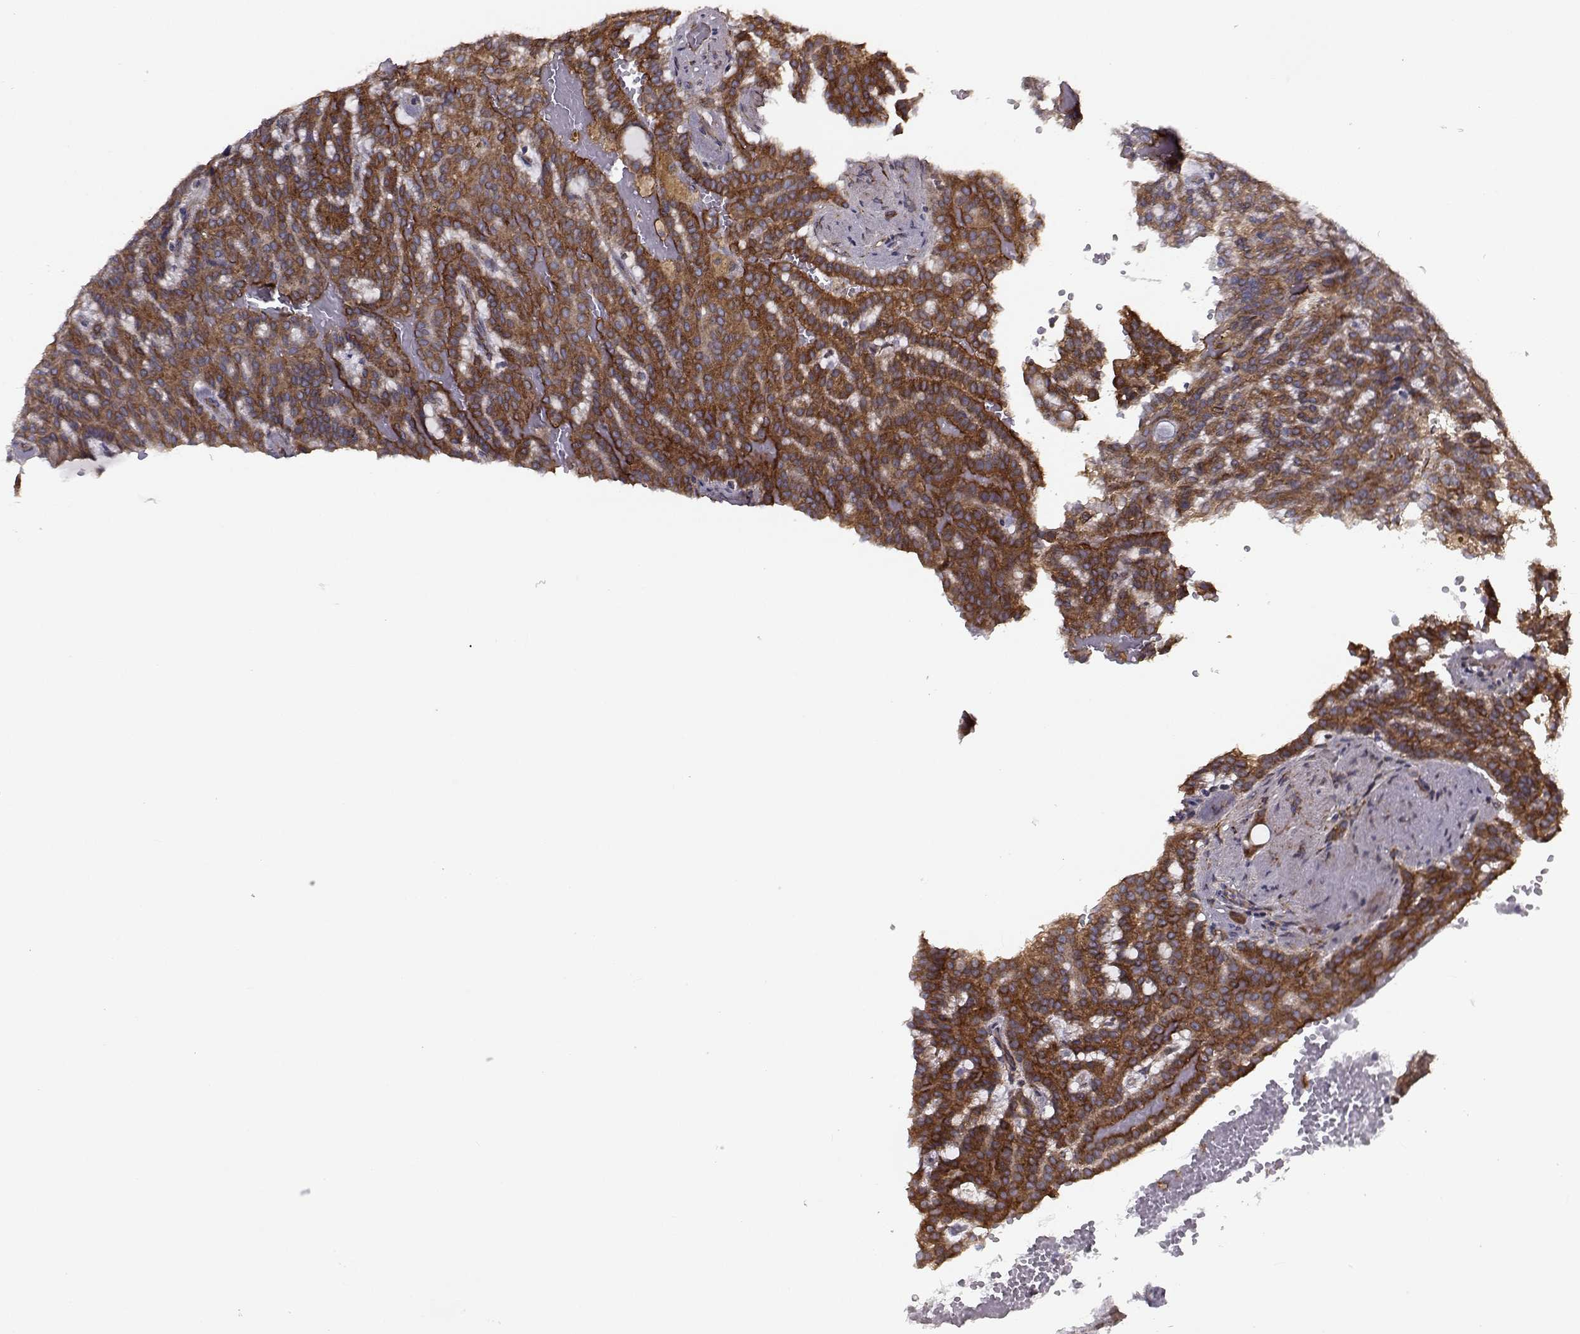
{"staining": {"intensity": "strong", "quantity": "25%-75%", "location": "cytoplasmic/membranous"}, "tissue": "renal cancer", "cell_type": "Tumor cells", "image_type": "cancer", "snomed": [{"axis": "morphology", "description": "Adenocarcinoma, NOS"}, {"axis": "topography", "description": "Kidney"}], "caption": "DAB immunohistochemical staining of renal cancer demonstrates strong cytoplasmic/membranous protein staining in approximately 25%-75% of tumor cells.", "gene": "TRIP10", "patient": {"sex": "male", "age": 63}}